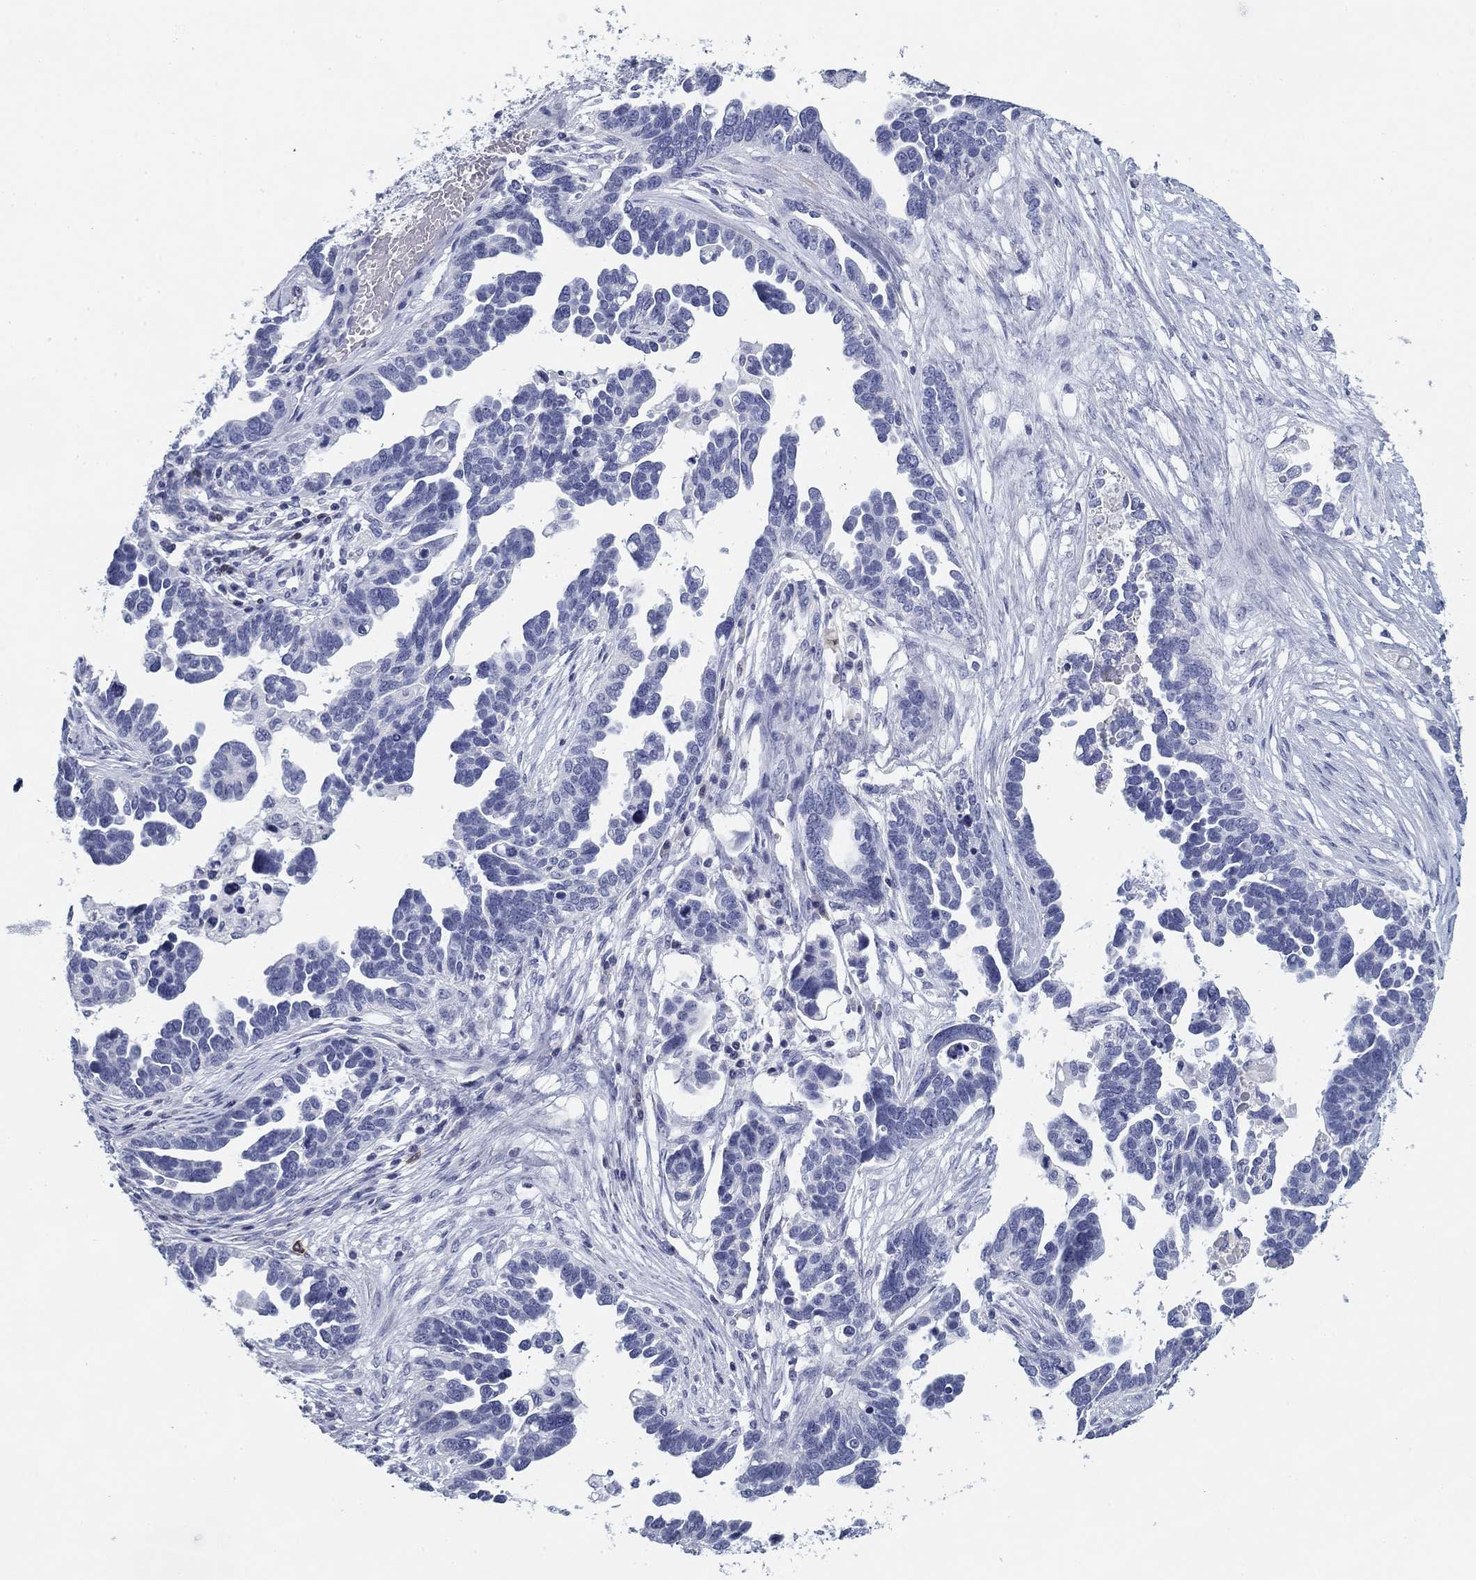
{"staining": {"intensity": "negative", "quantity": "none", "location": "none"}, "tissue": "ovarian cancer", "cell_type": "Tumor cells", "image_type": "cancer", "snomed": [{"axis": "morphology", "description": "Cystadenocarcinoma, serous, NOS"}, {"axis": "topography", "description": "Ovary"}], "caption": "IHC photomicrograph of serous cystadenocarcinoma (ovarian) stained for a protein (brown), which reveals no expression in tumor cells.", "gene": "CD79B", "patient": {"sex": "female", "age": 54}}